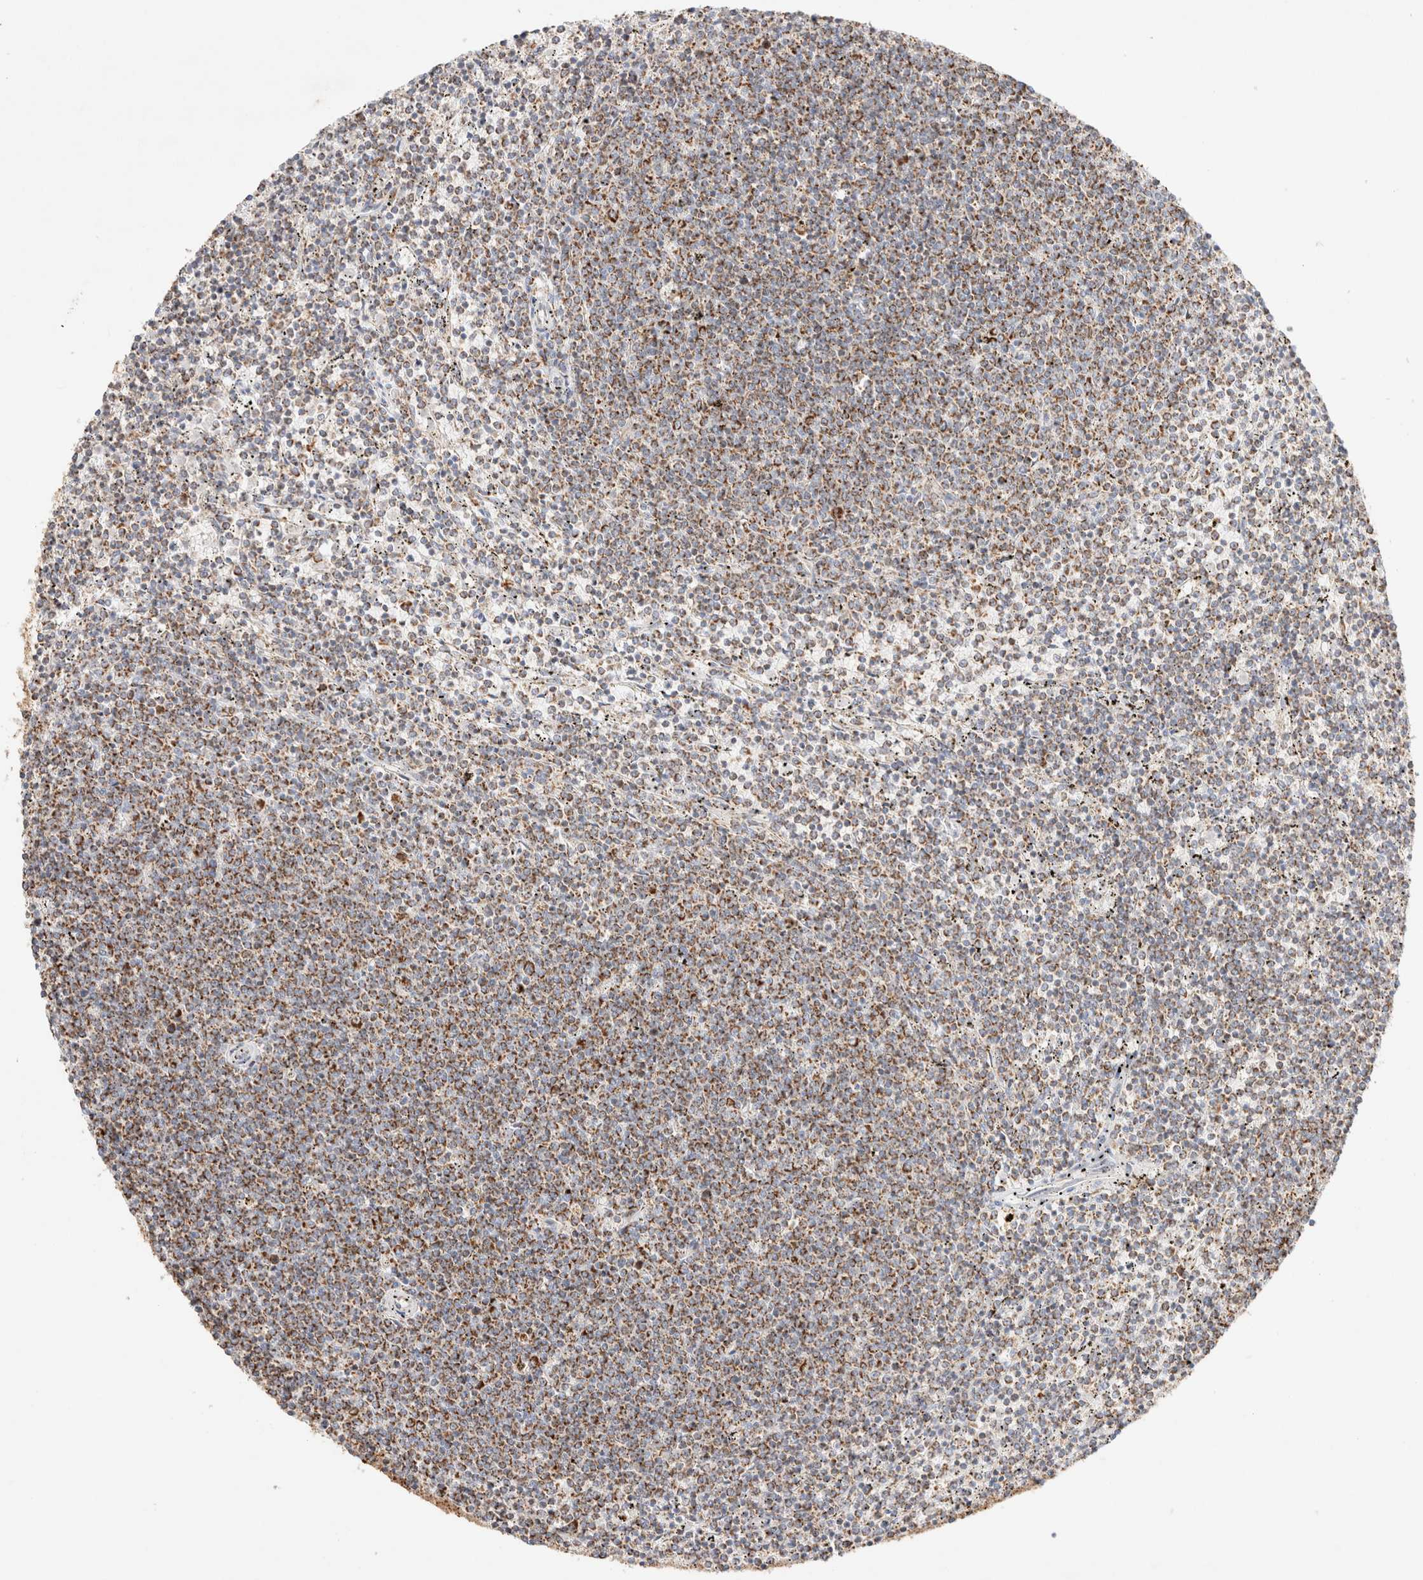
{"staining": {"intensity": "weak", "quantity": ">75%", "location": "cytoplasmic/membranous"}, "tissue": "lymphoma", "cell_type": "Tumor cells", "image_type": "cancer", "snomed": [{"axis": "morphology", "description": "Malignant lymphoma, non-Hodgkin's type, Low grade"}, {"axis": "topography", "description": "Spleen"}], "caption": "Malignant lymphoma, non-Hodgkin's type (low-grade) was stained to show a protein in brown. There is low levels of weak cytoplasmic/membranous staining in about >75% of tumor cells. The staining is performed using DAB (3,3'-diaminobenzidine) brown chromogen to label protein expression. The nuclei are counter-stained blue using hematoxylin.", "gene": "PHB2", "patient": {"sex": "female", "age": 50}}